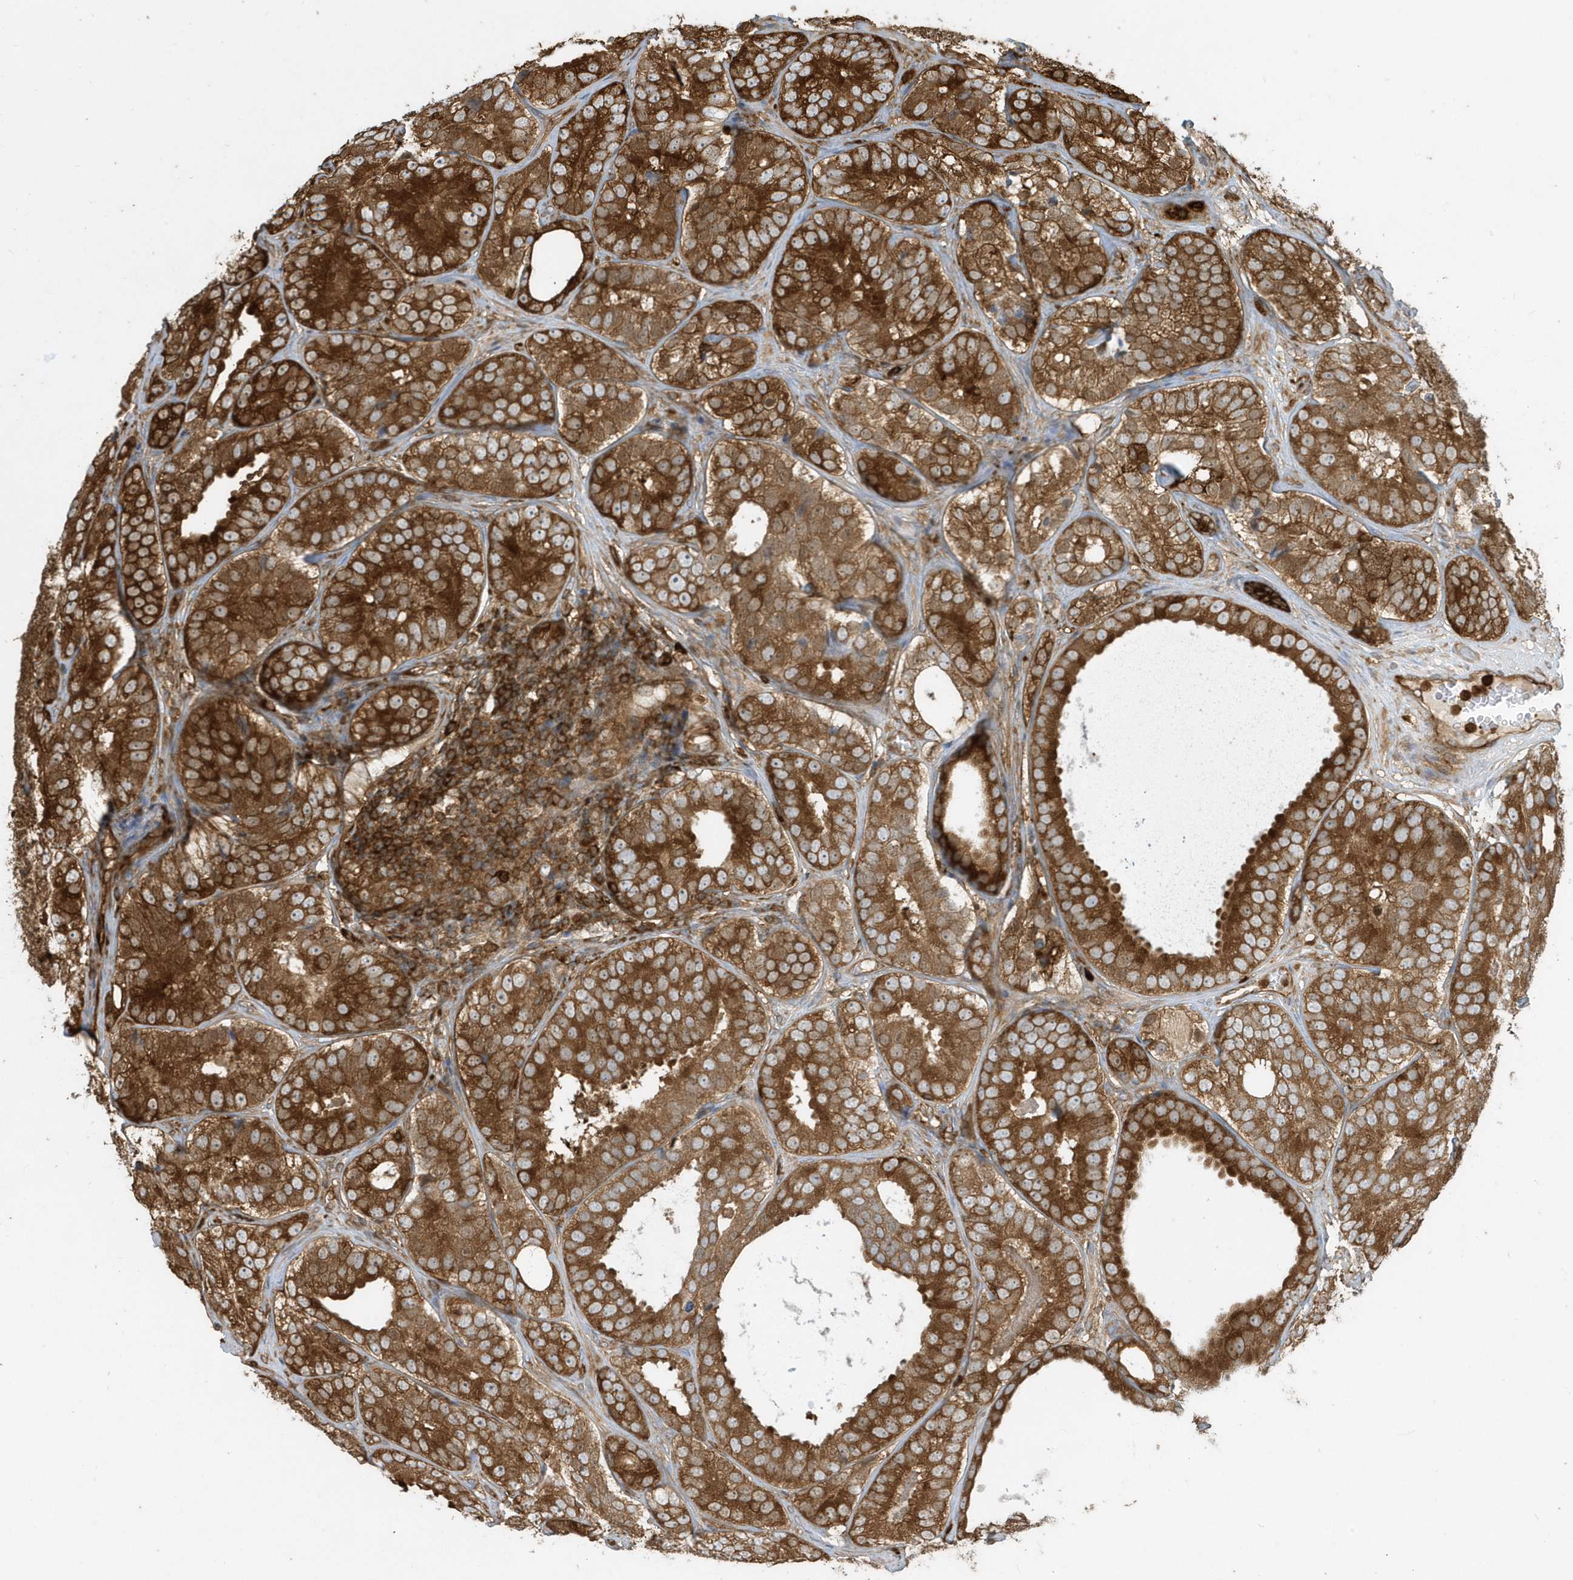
{"staining": {"intensity": "strong", "quantity": ">75%", "location": "cytoplasmic/membranous"}, "tissue": "prostate cancer", "cell_type": "Tumor cells", "image_type": "cancer", "snomed": [{"axis": "morphology", "description": "Adenocarcinoma, High grade"}, {"axis": "topography", "description": "Prostate"}], "caption": "Human adenocarcinoma (high-grade) (prostate) stained with a brown dye shows strong cytoplasmic/membranous positive staining in about >75% of tumor cells.", "gene": "CLCN6", "patient": {"sex": "male", "age": 56}}